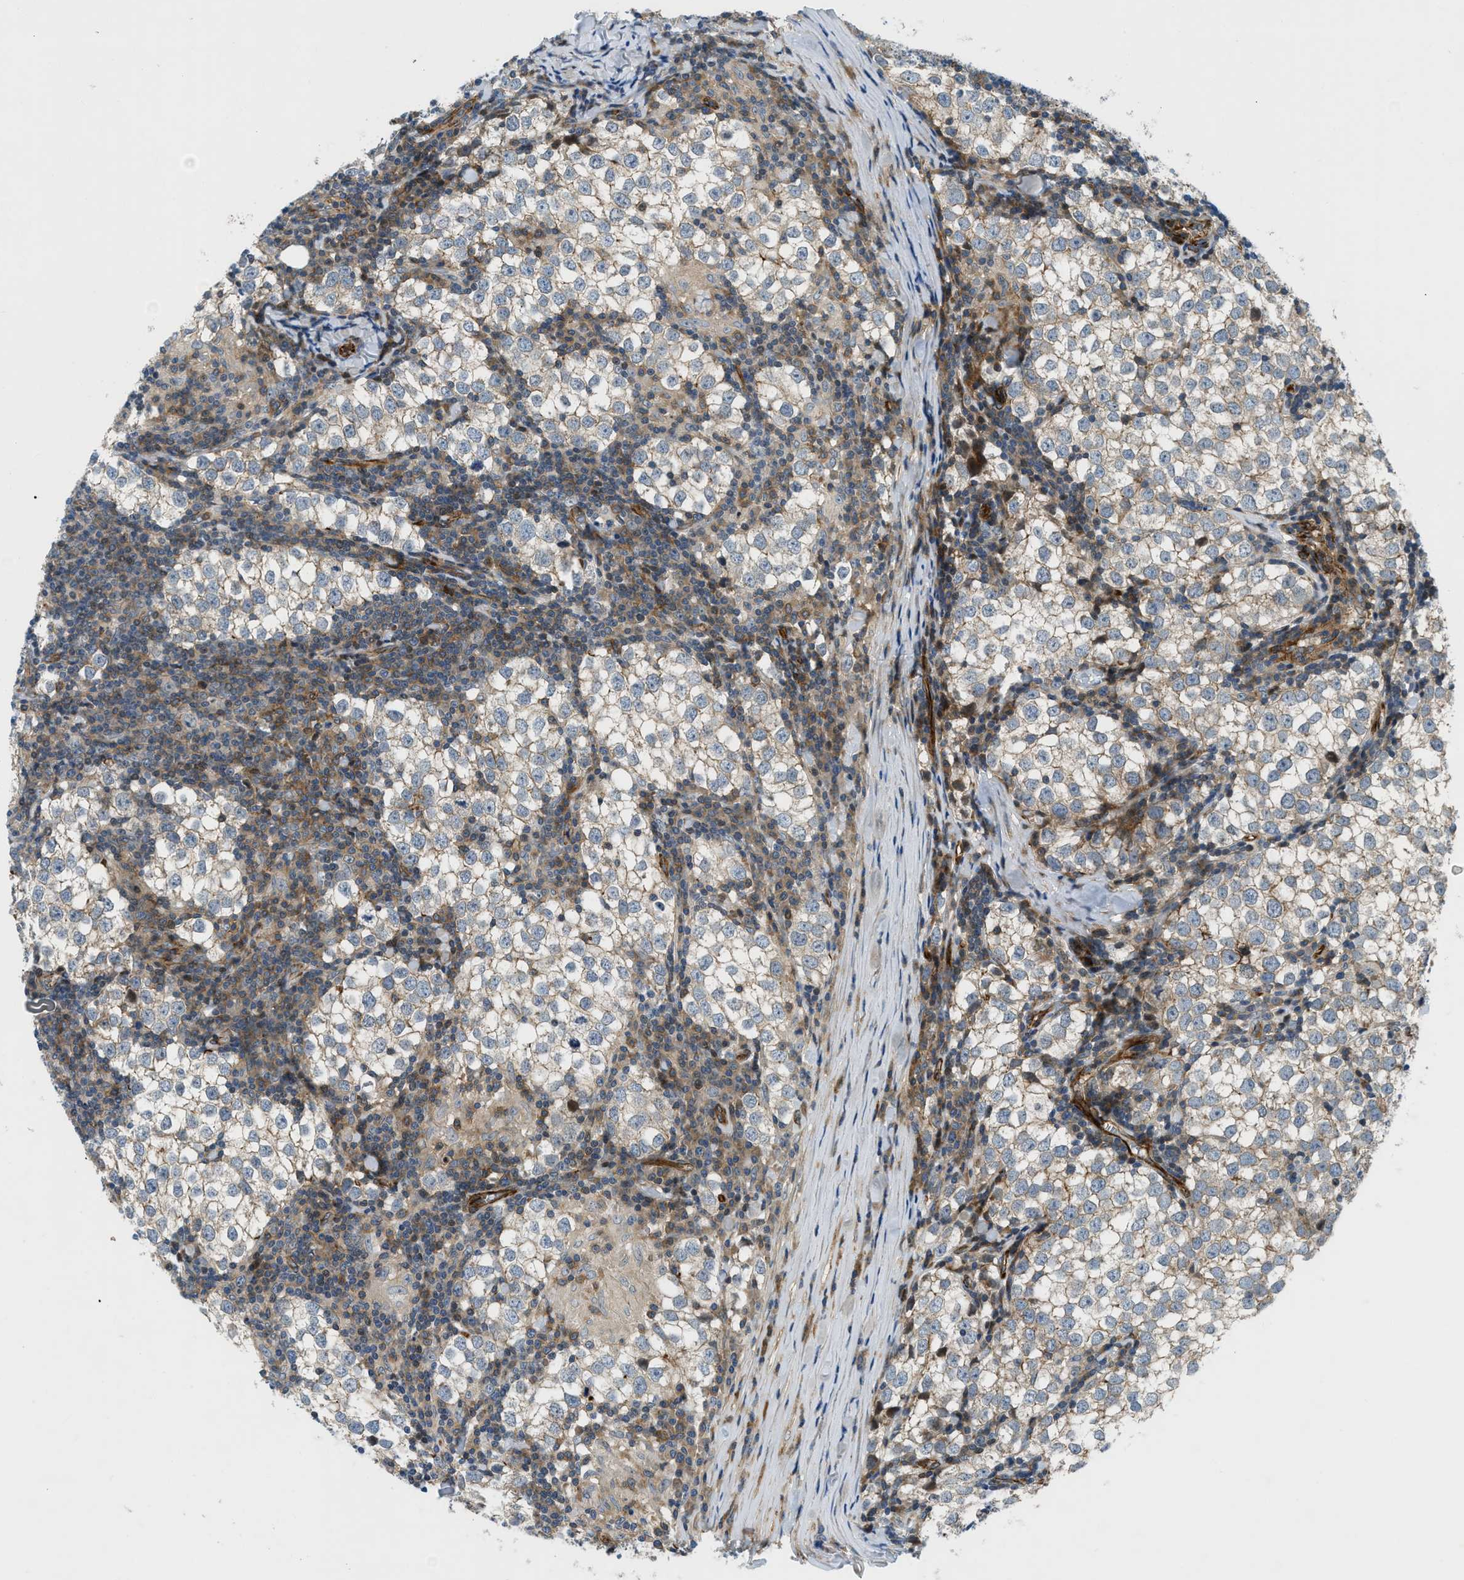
{"staining": {"intensity": "weak", "quantity": ">75%", "location": "cytoplasmic/membranous"}, "tissue": "testis cancer", "cell_type": "Tumor cells", "image_type": "cancer", "snomed": [{"axis": "morphology", "description": "Seminoma, NOS"}, {"axis": "morphology", "description": "Carcinoma, Embryonal, NOS"}, {"axis": "topography", "description": "Testis"}], "caption": "The immunohistochemical stain shows weak cytoplasmic/membranous staining in tumor cells of testis cancer (seminoma) tissue.", "gene": "NYNRIN", "patient": {"sex": "male", "age": 36}}